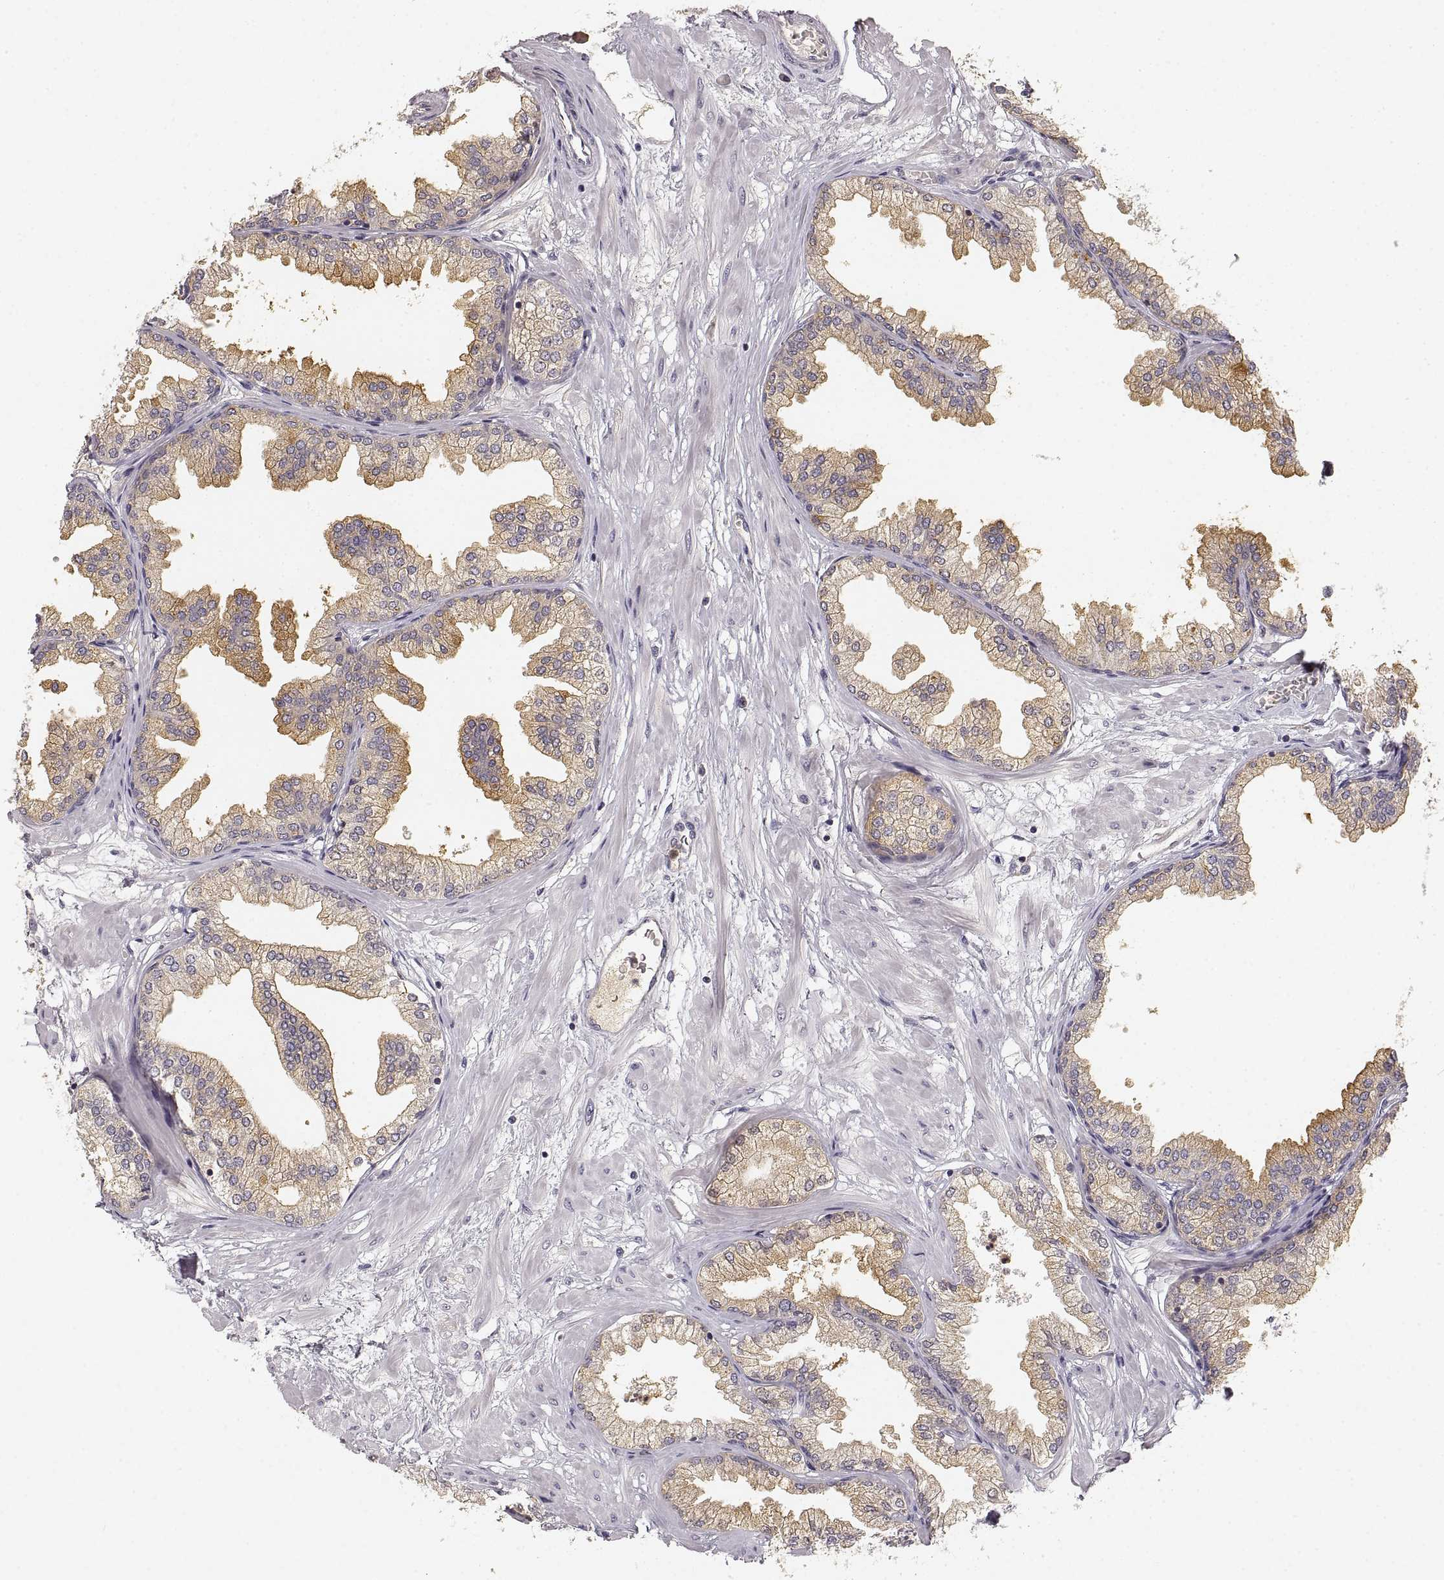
{"staining": {"intensity": "moderate", "quantity": ">75%", "location": "cytoplasmic/membranous"}, "tissue": "prostate", "cell_type": "Glandular cells", "image_type": "normal", "snomed": [{"axis": "morphology", "description": "Normal tissue, NOS"}, {"axis": "topography", "description": "Prostate"}], "caption": "Moderate cytoplasmic/membranous positivity for a protein is seen in about >75% of glandular cells of benign prostate using immunohistochemistry.", "gene": "RUNDC3A", "patient": {"sex": "male", "age": 37}}